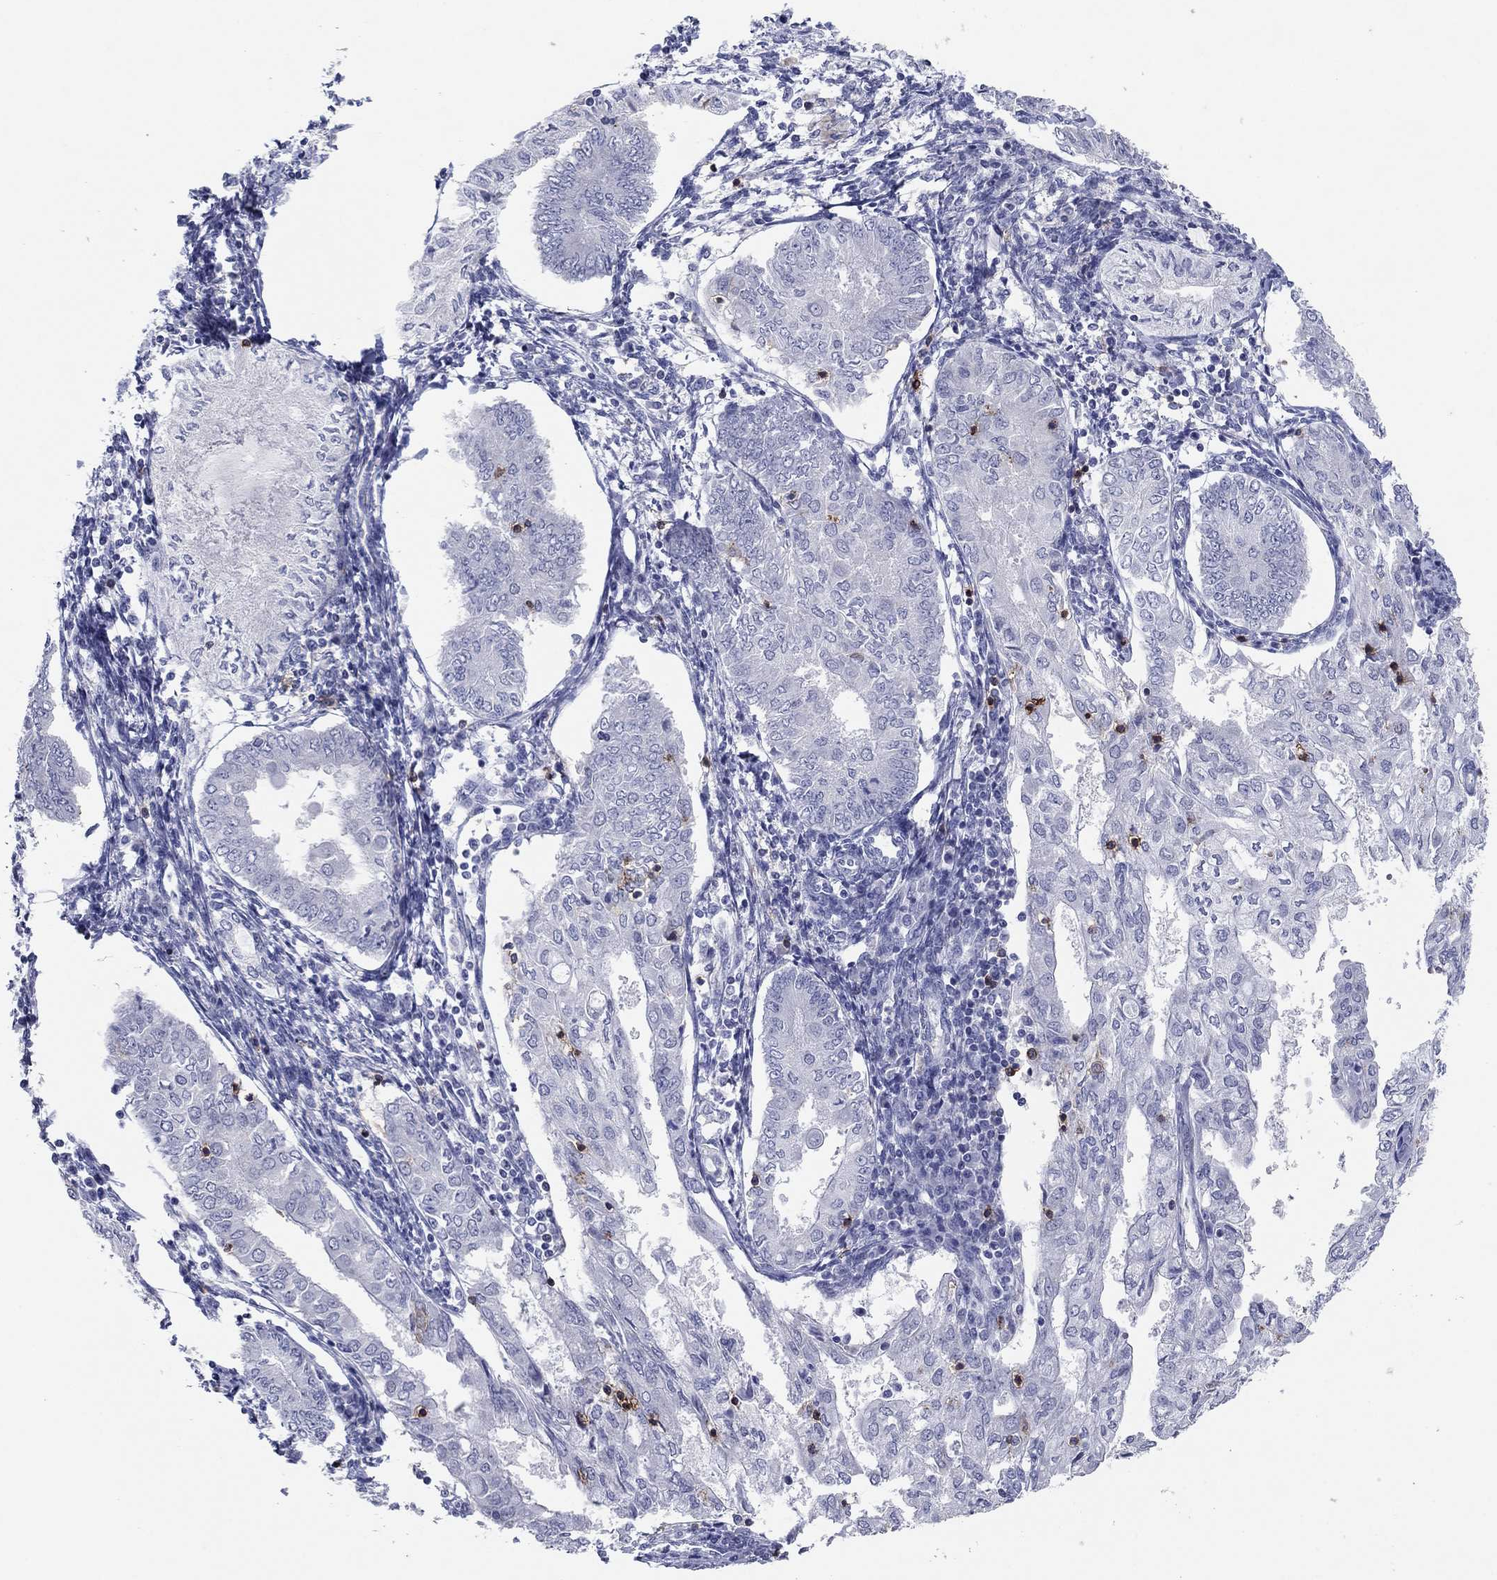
{"staining": {"intensity": "negative", "quantity": "none", "location": "none"}, "tissue": "endometrial cancer", "cell_type": "Tumor cells", "image_type": "cancer", "snomed": [{"axis": "morphology", "description": "Adenocarcinoma, NOS"}, {"axis": "topography", "description": "Endometrium"}], "caption": "Immunohistochemistry (IHC) micrograph of endometrial cancer (adenocarcinoma) stained for a protein (brown), which shows no positivity in tumor cells. (Stains: DAB (3,3'-diaminobenzidine) immunohistochemistry (IHC) with hematoxylin counter stain, Microscopy: brightfield microscopy at high magnification).", "gene": "ITGAE", "patient": {"sex": "female", "age": 68}}